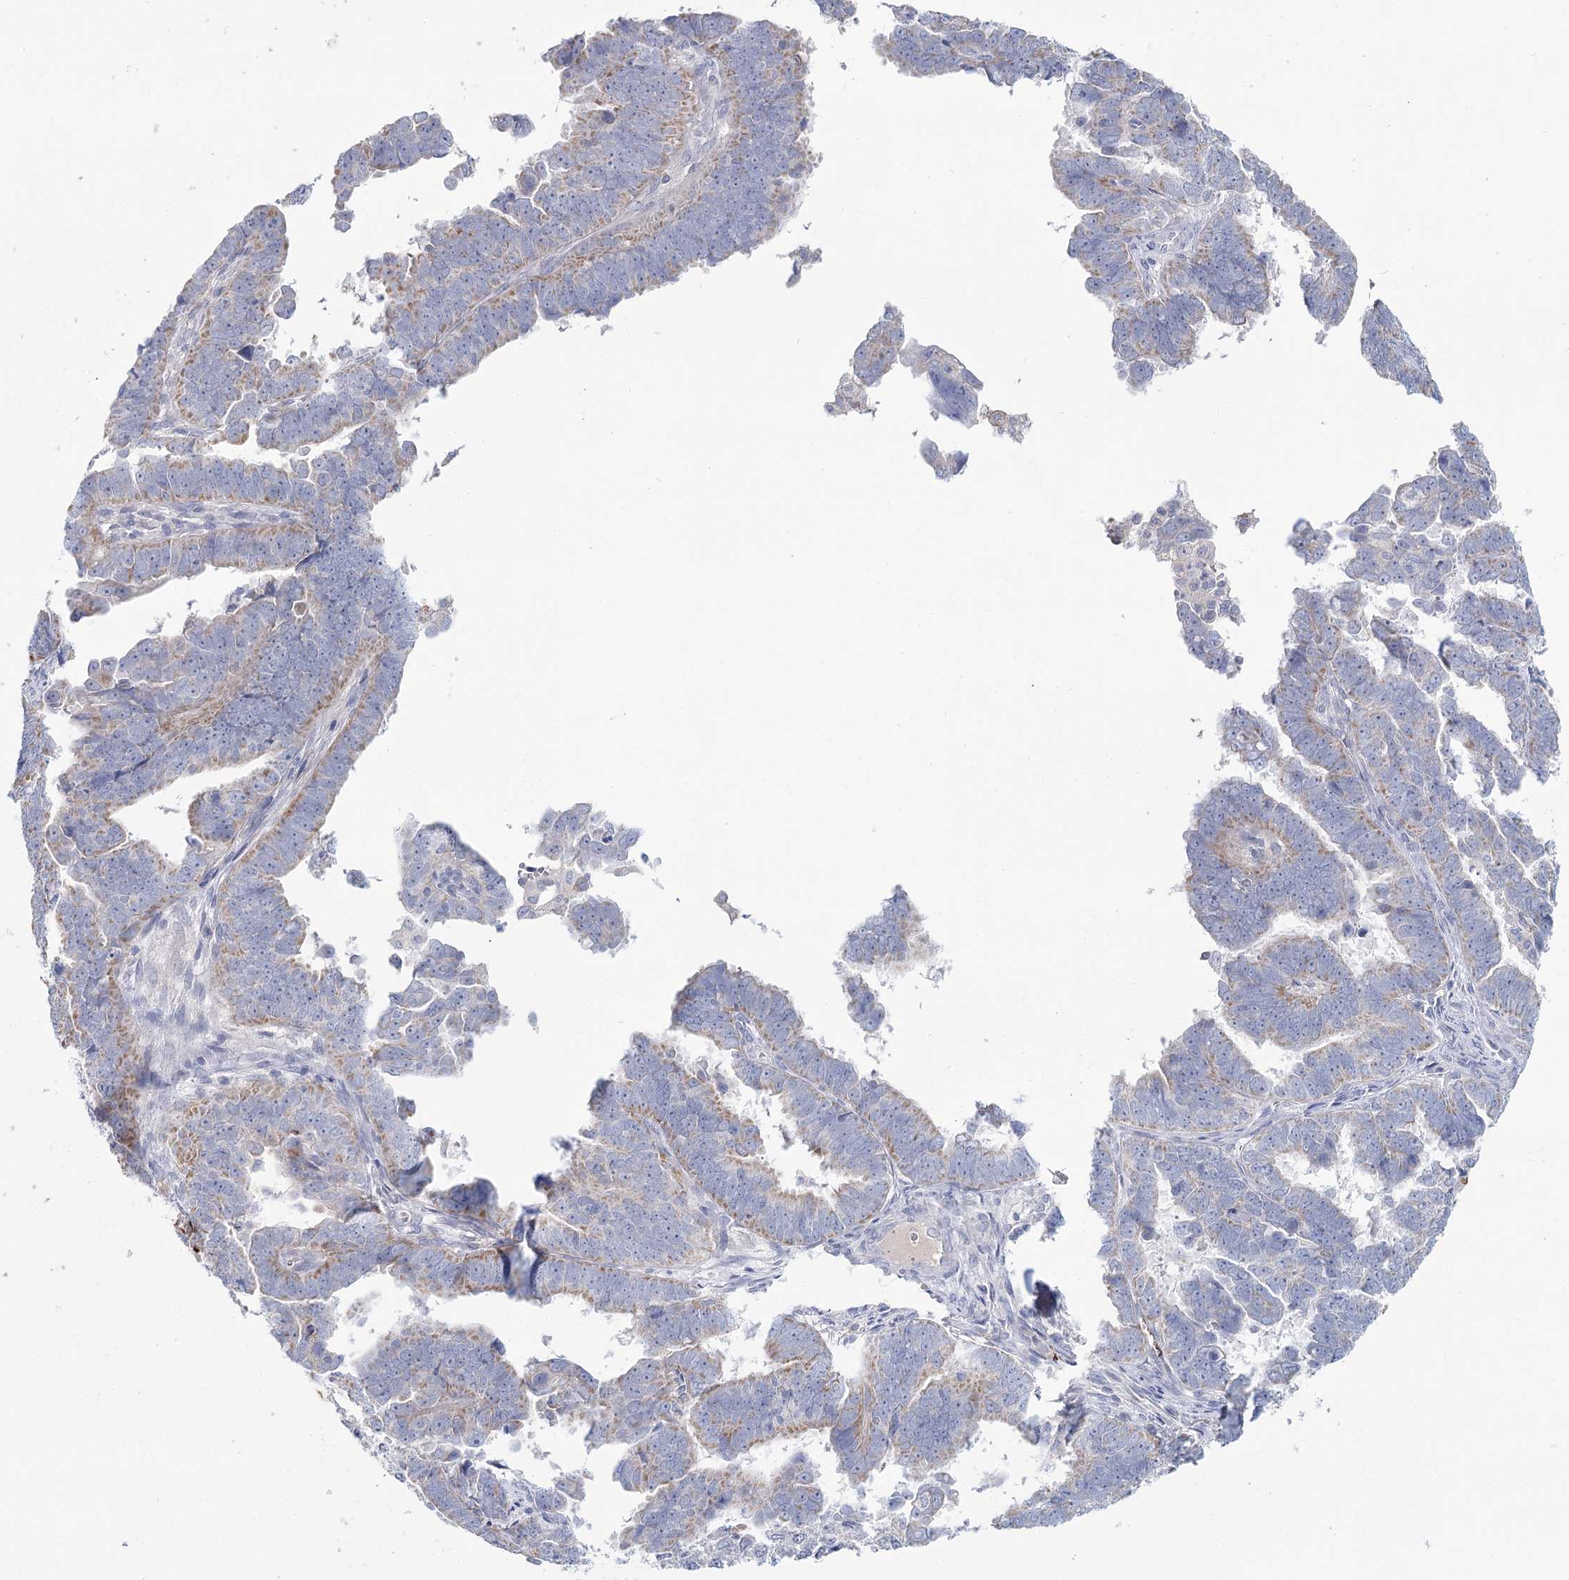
{"staining": {"intensity": "moderate", "quantity": "25%-75%", "location": "cytoplasmic/membranous"}, "tissue": "endometrial cancer", "cell_type": "Tumor cells", "image_type": "cancer", "snomed": [{"axis": "morphology", "description": "Adenocarcinoma, NOS"}, {"axis": "topography", "description": "Endometrium"}], "caption": "This is a micrograph of immunohistochemistry staining of endometrial cancer, which shows moderate positivity in the cytoplasmic/membranous of tumor cells.", "gene": "ARHGAP44", "patient": {"sex": "female", "age": 75}}